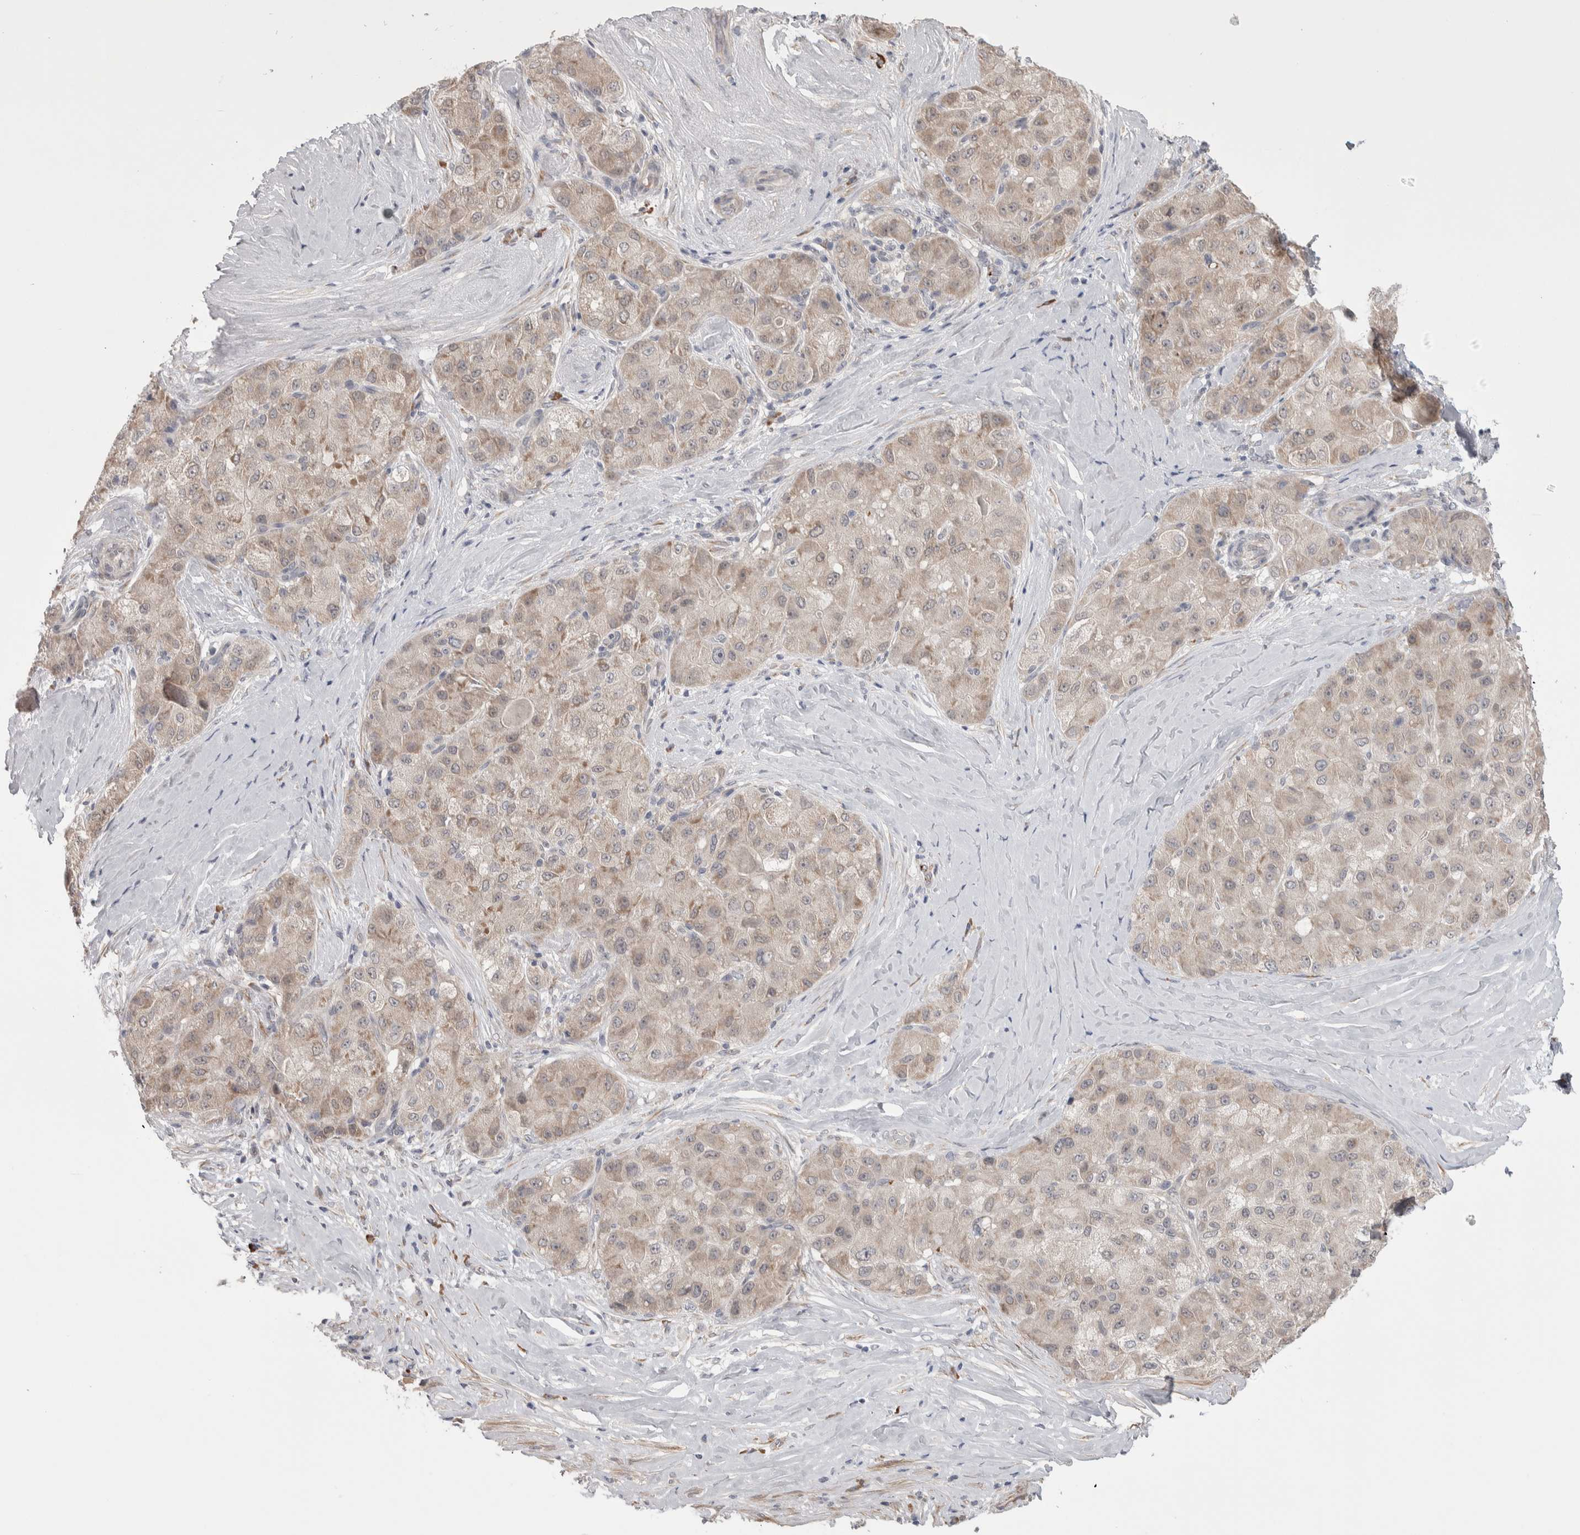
{"staining": {"intensity": "weak", "quantity": "25%-75%", "location": "cytoplasmic/membranous"}, "tissue": "liver cancer", "cell_type": "Tumor cells", "image_type": "cancer", "snomed": [{"axis": "morphology", "description": "Carcinoma, Hepatocellular, NOS"}, {"axis": "topography", "description": "Liver"}], "caption": "A photomicrograph of human hepatocellular carcinoma (liver) stained for a protein shows weak cytoplasmic/membranous brown staining in tumor cells.", "gene": "CUL2", "patient": {"sex": "male", "age": 80}}